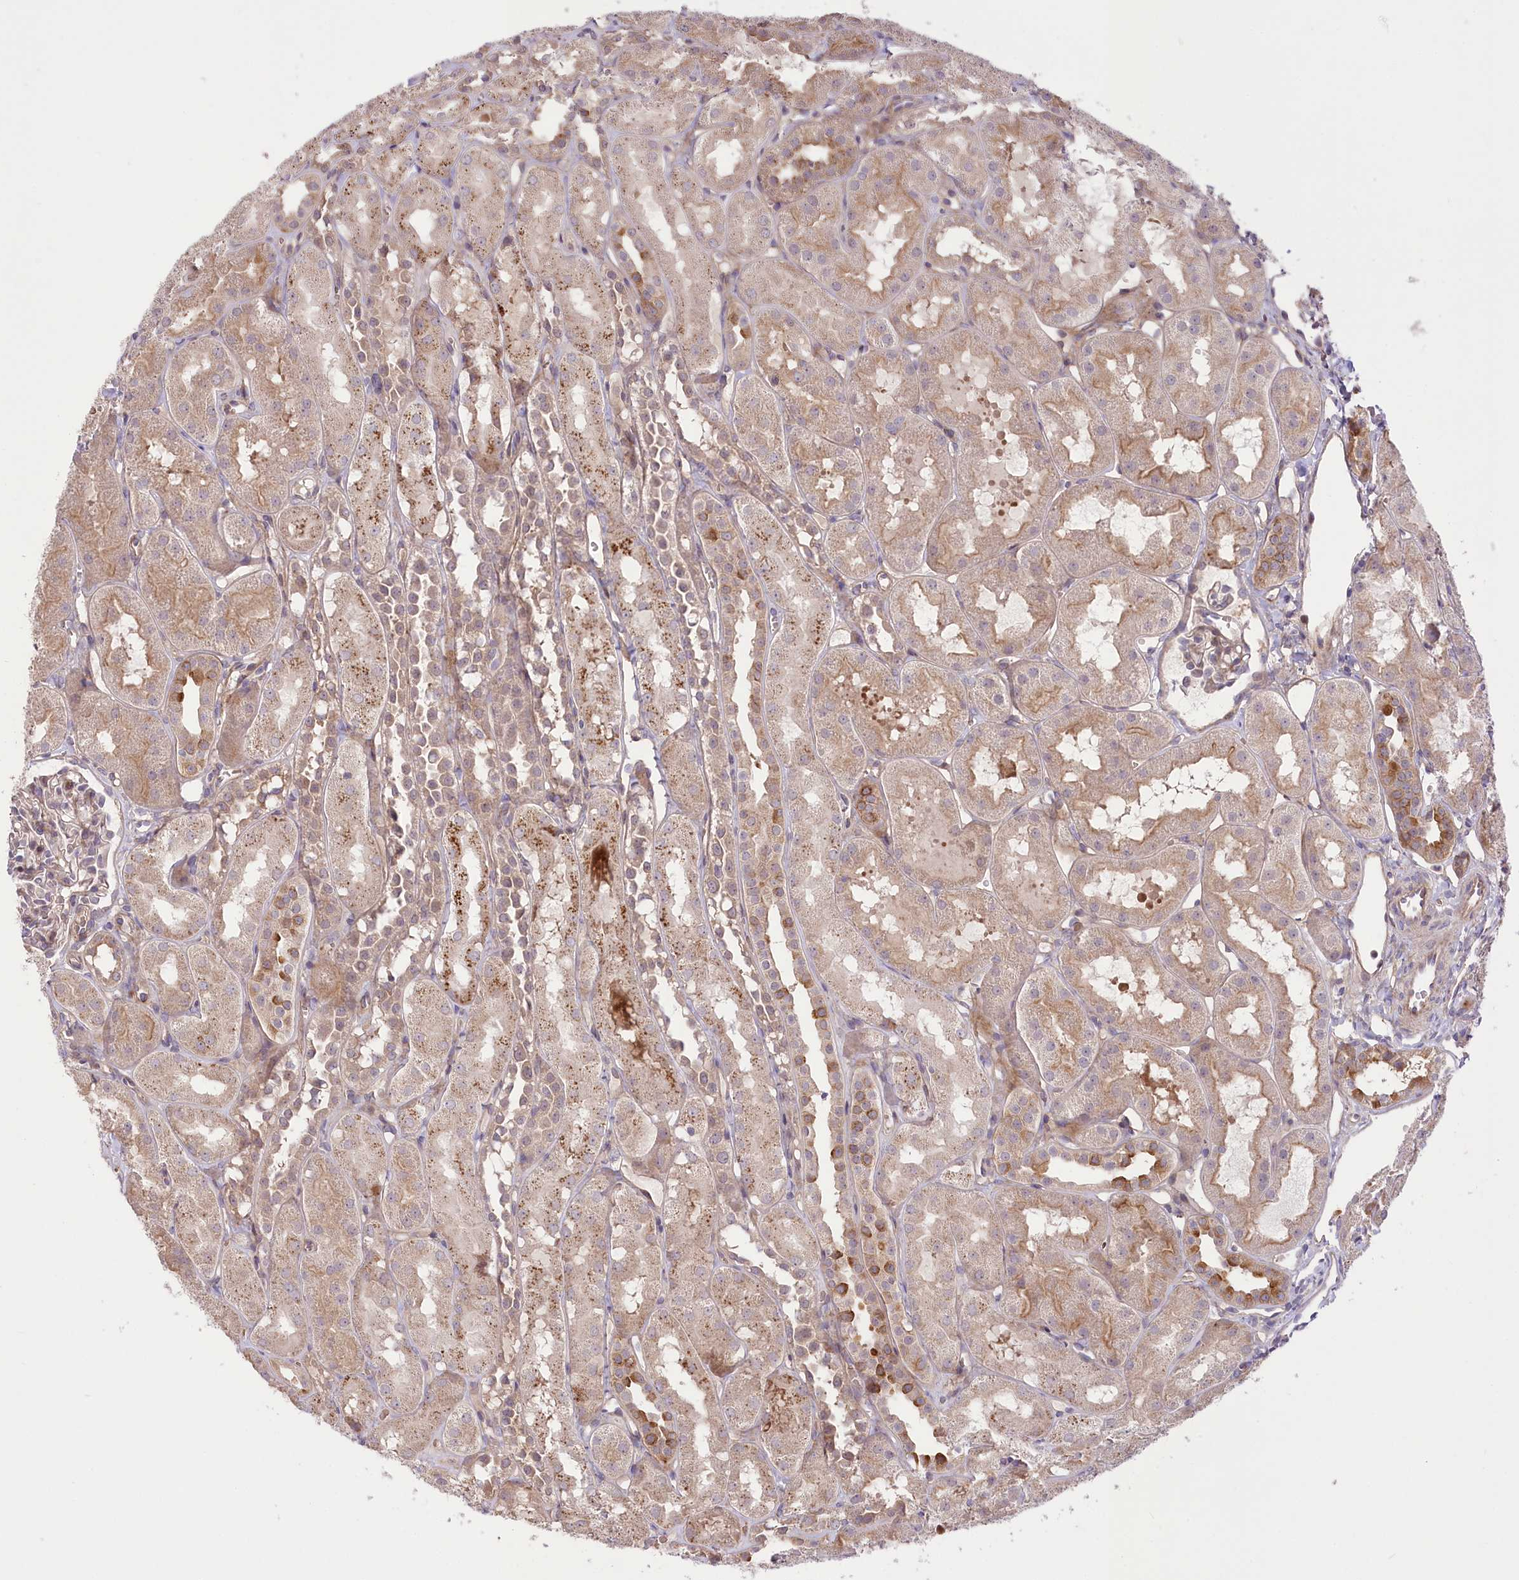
{"staining": {"intensity": "weak", "quantity": "<25%", "location": "cytoplasmic/membranous"}, "tissue": "kidney", "cell_type": "Cells in glomeruli", "image_type": "normal", "snomed": [{"axis": "morphology", "description": "Normal tissue, NOS"}, {"axis": "topography", "description": "Kidney"}, {"axis": "topography", "description": "Urinary bladder"}], "caption": "Immunohistochemical staining of unremarkable kidney displays no significant staining in cells in glomeruli.", "gene": "TRUB1", "patient": {"sex": "male", "age": 16}}